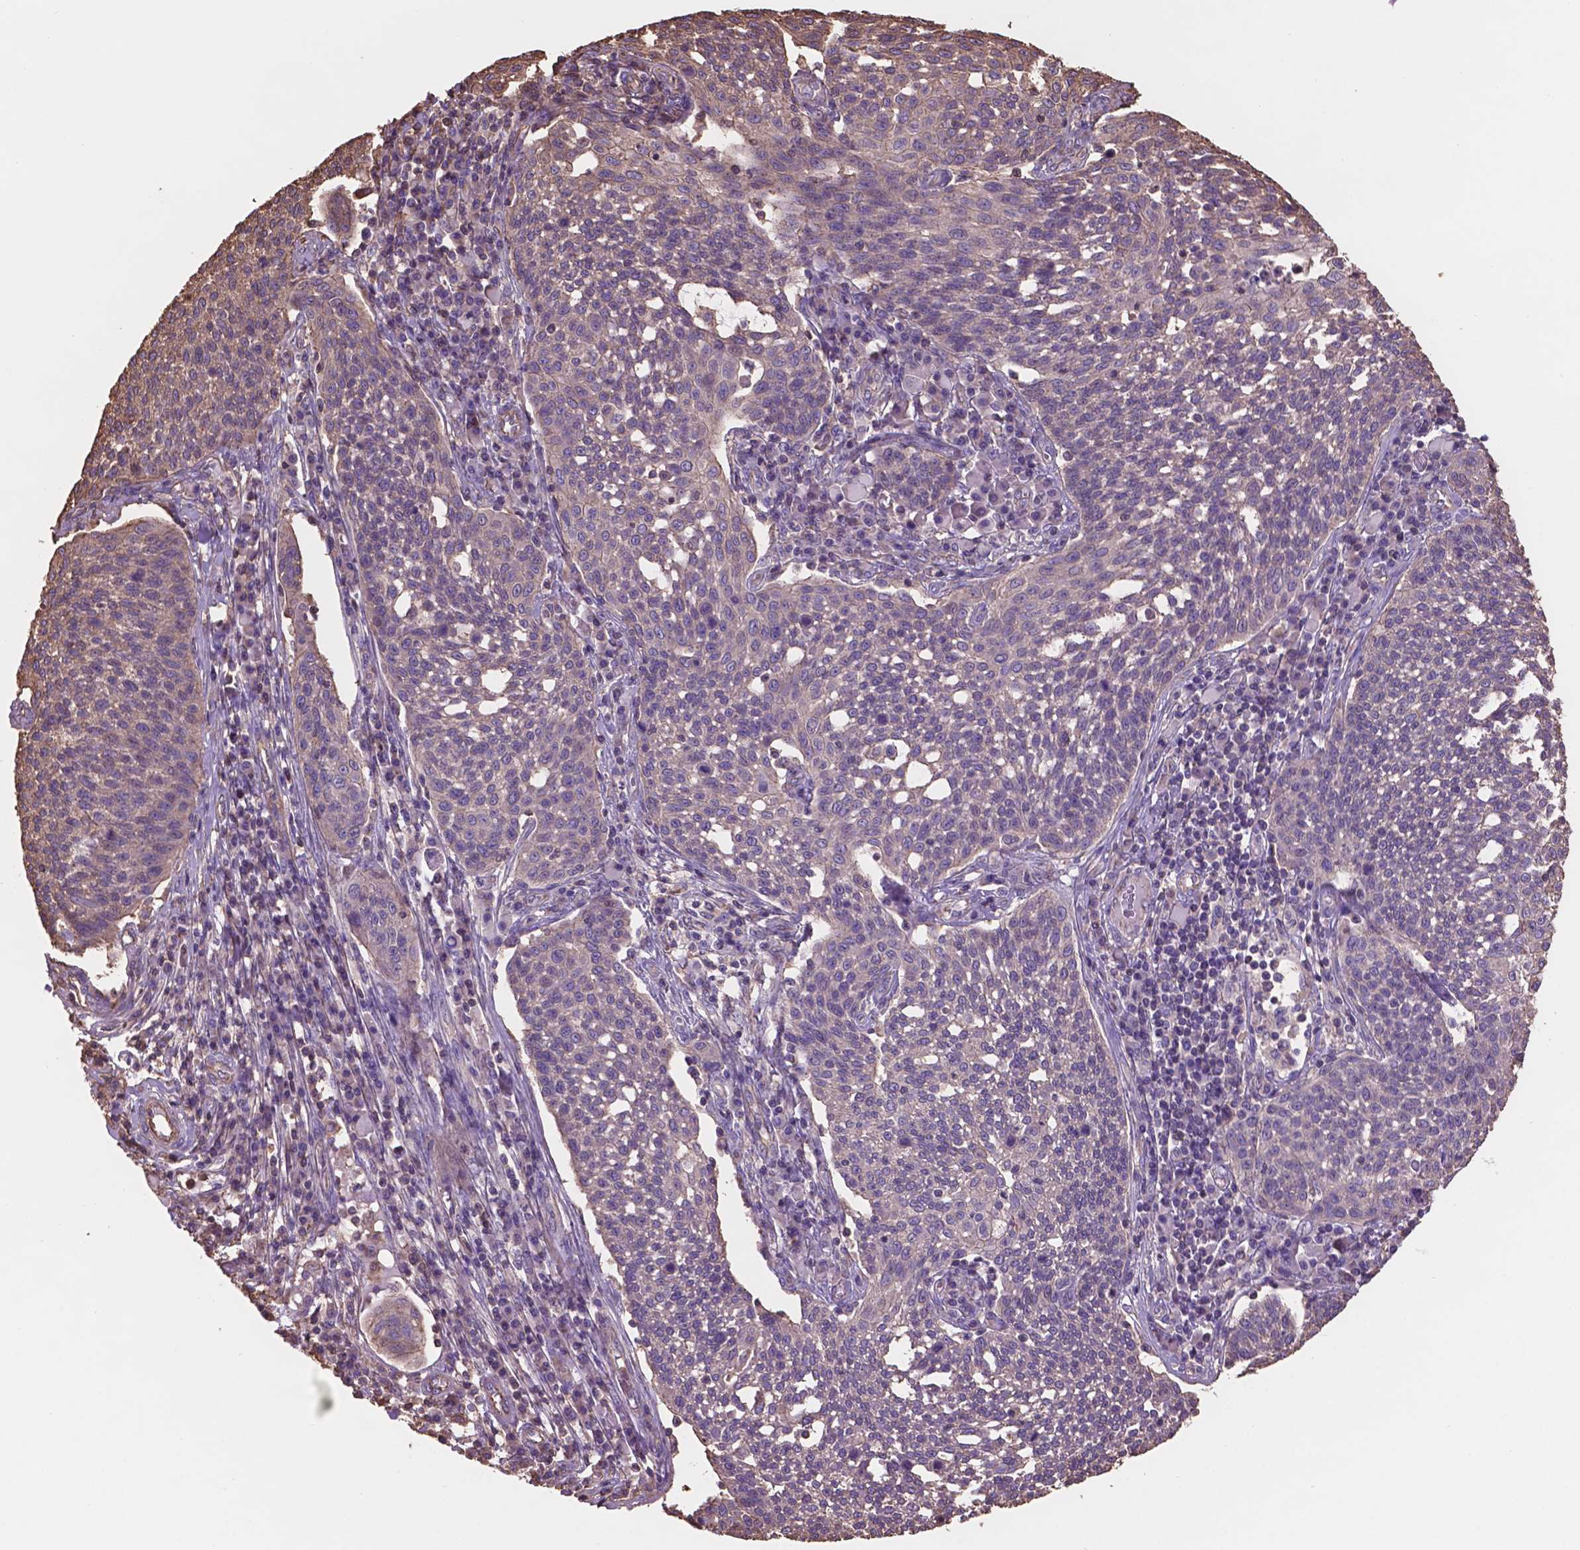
{"staining": {"intensity": "negative", "quantity": "none", "location": "none"}, "tissue": "cervical cancer", "cell_type": "Tumor cells", "image_type": "cancer", "snomed": [{"axis": "morphology", "description": "Squamous cell carcinoma, NOS"}, {"axis": "topography", "description": "Cervix"}], "caption": "The histopathology image exhibits no staining of tumor cells in cervical squamous cell carcinoma. Nuclei are stained in blue.", "gene": "NIPA2", "patient": {"sex": "female", "age": 34}}